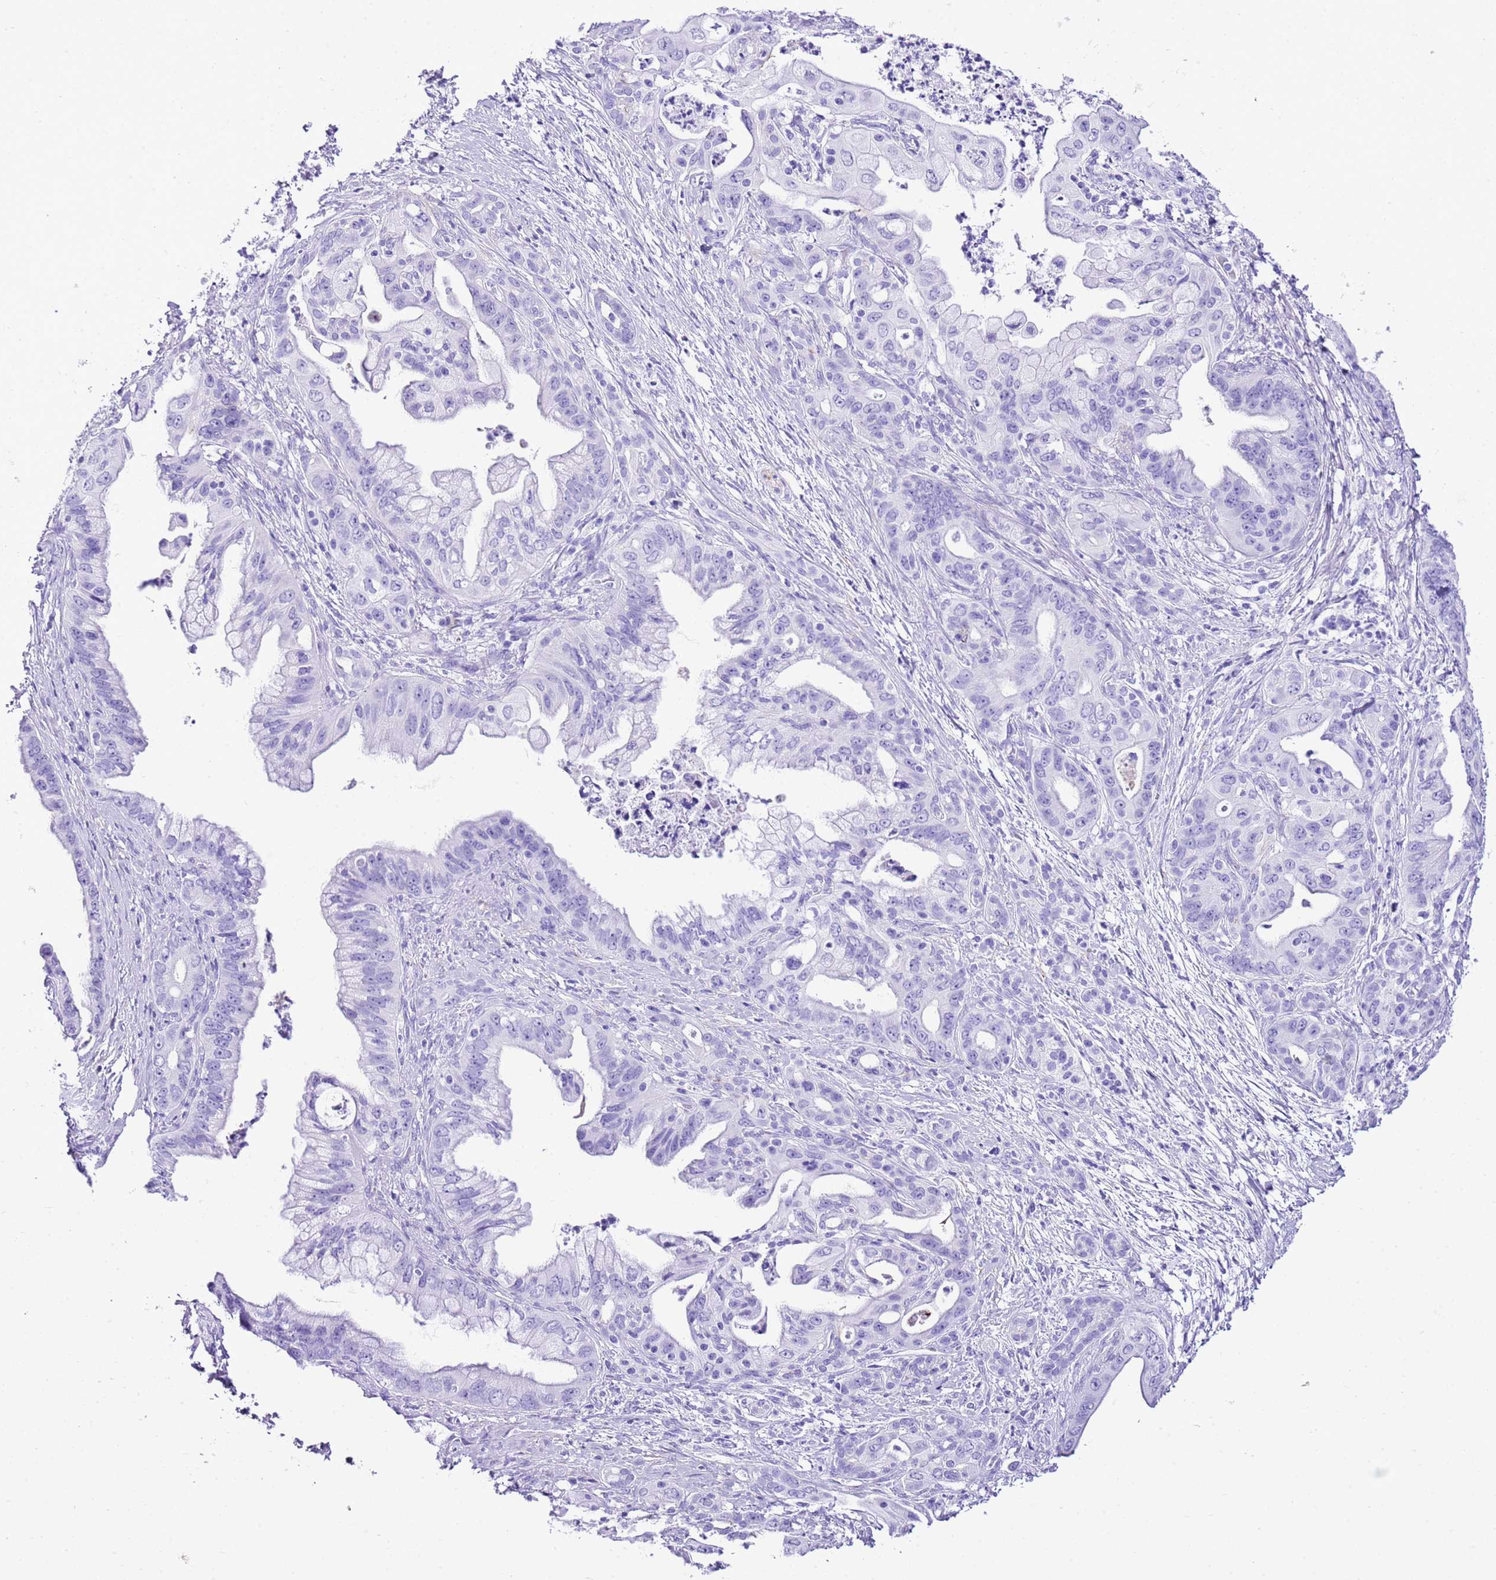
{"staining": {"intensity": "negative", "quantity": "none", "location": "none"}, "tissue": "pancreatic cancer", "cell_type": "Tumor cells", "image_type": "cancer", "snomed": [{"axis": "morphology", "description": "Adenocarcinoma, NOS"}, {"axis": "topography", "description": "Pancreas"}], "caption": "High magnification brightfield microscopy of pancreatic cancer stained with DAB (3,3'-diaminobenzidine) (brown) and counterstained with hematoxylin (blue): tumor cells show no significant expression.", "gene": "KCNC1", "patient": {"sex": "male", "age": 58}}